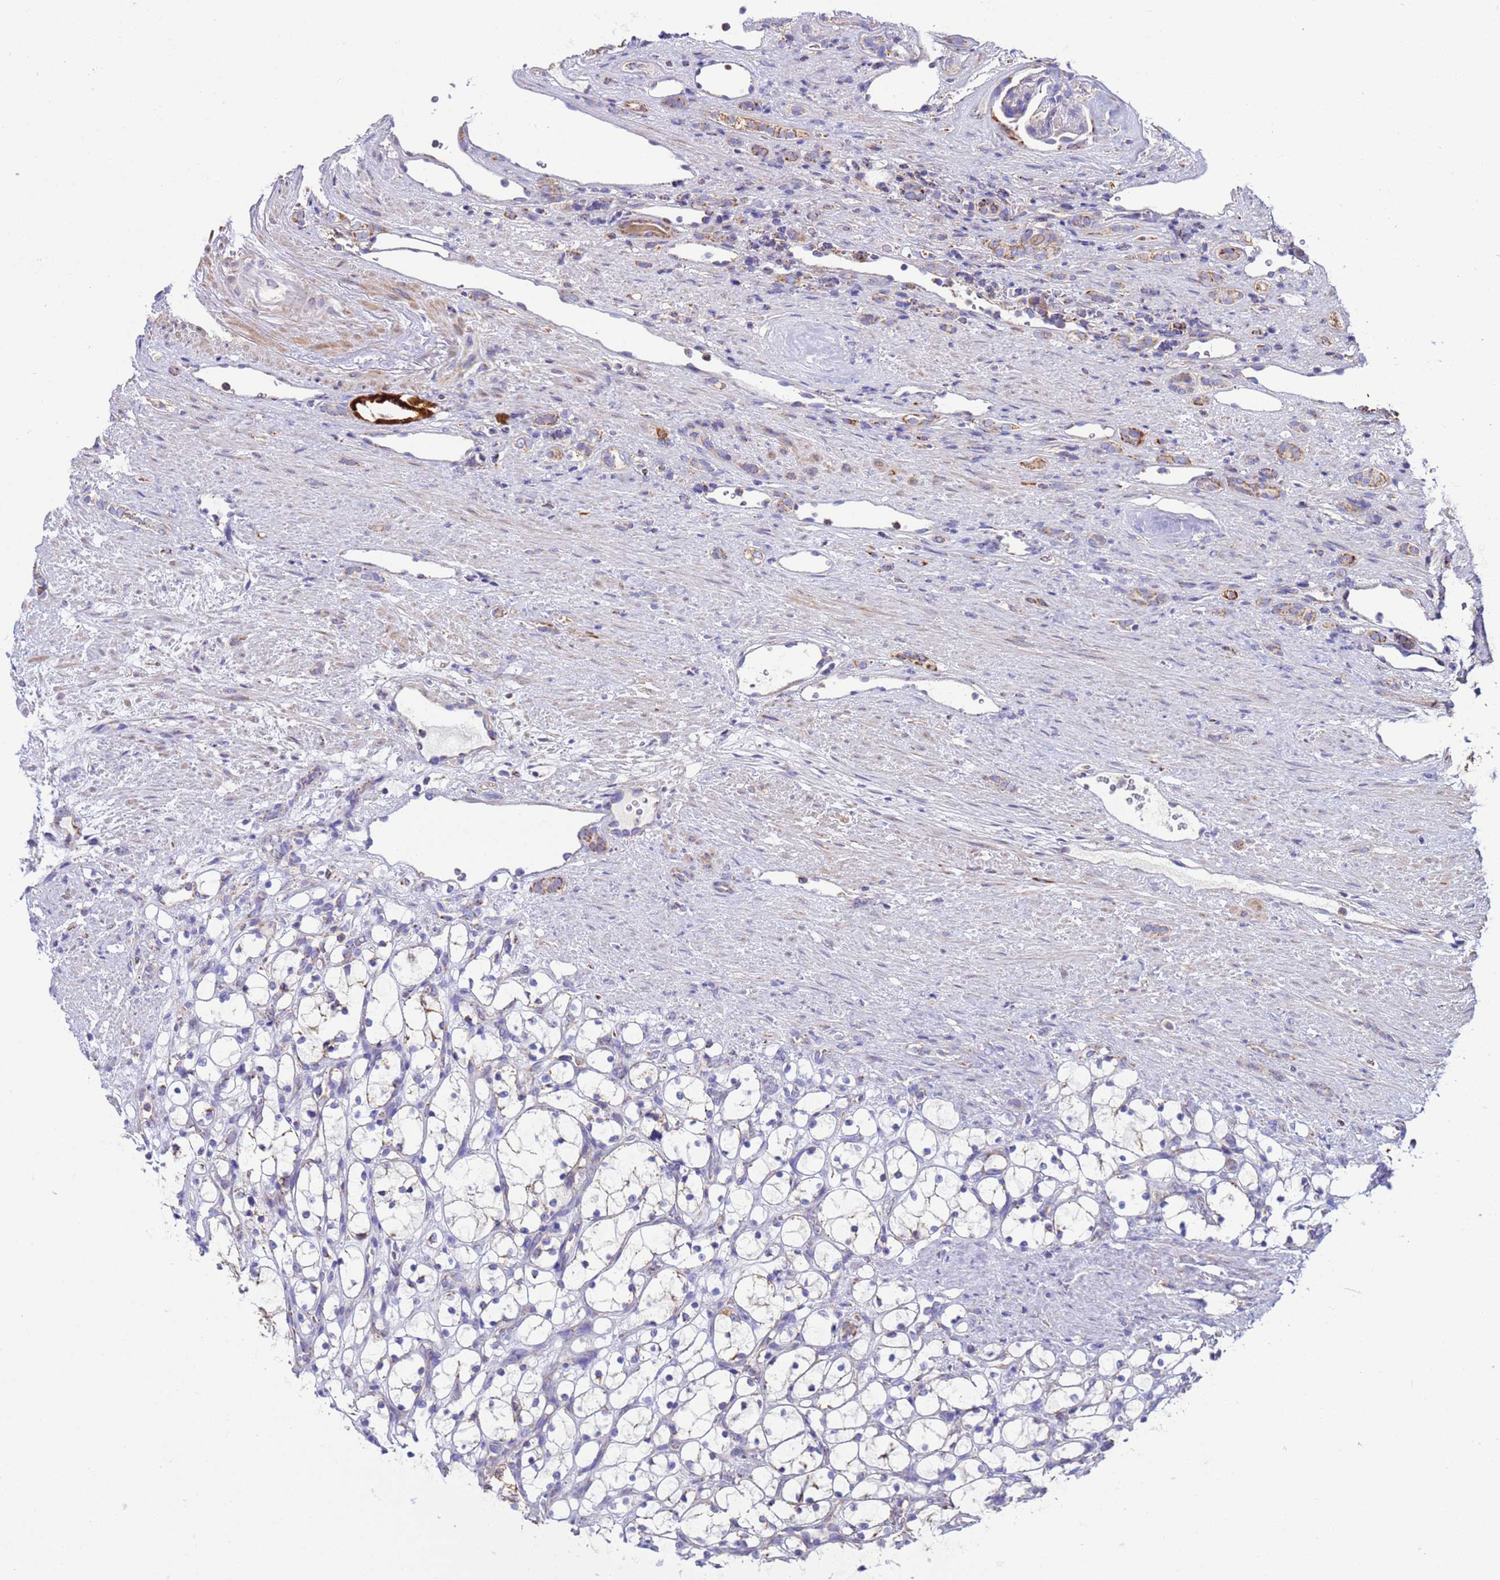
{"staining": {"intensity": "negative", "quantity": "none", "location": "none"}, "tissue": "renal cancer", "cell_type": "Tumor cells", "image_type": "cancer", "snomed": [{"axis": "morphology", "description": "Adenocarcinoma, NOS"}, {"axis": "topography", "description": "Kidney"}], "caption": "An immunohistochemistry (IHC) photomicrograph of renal adenocarcinoma is shown. There is no staining in tumor cells of renal adenocarcinoma.", "gene": "RNF165", "patient": {"sex": "female", "age": 69}}